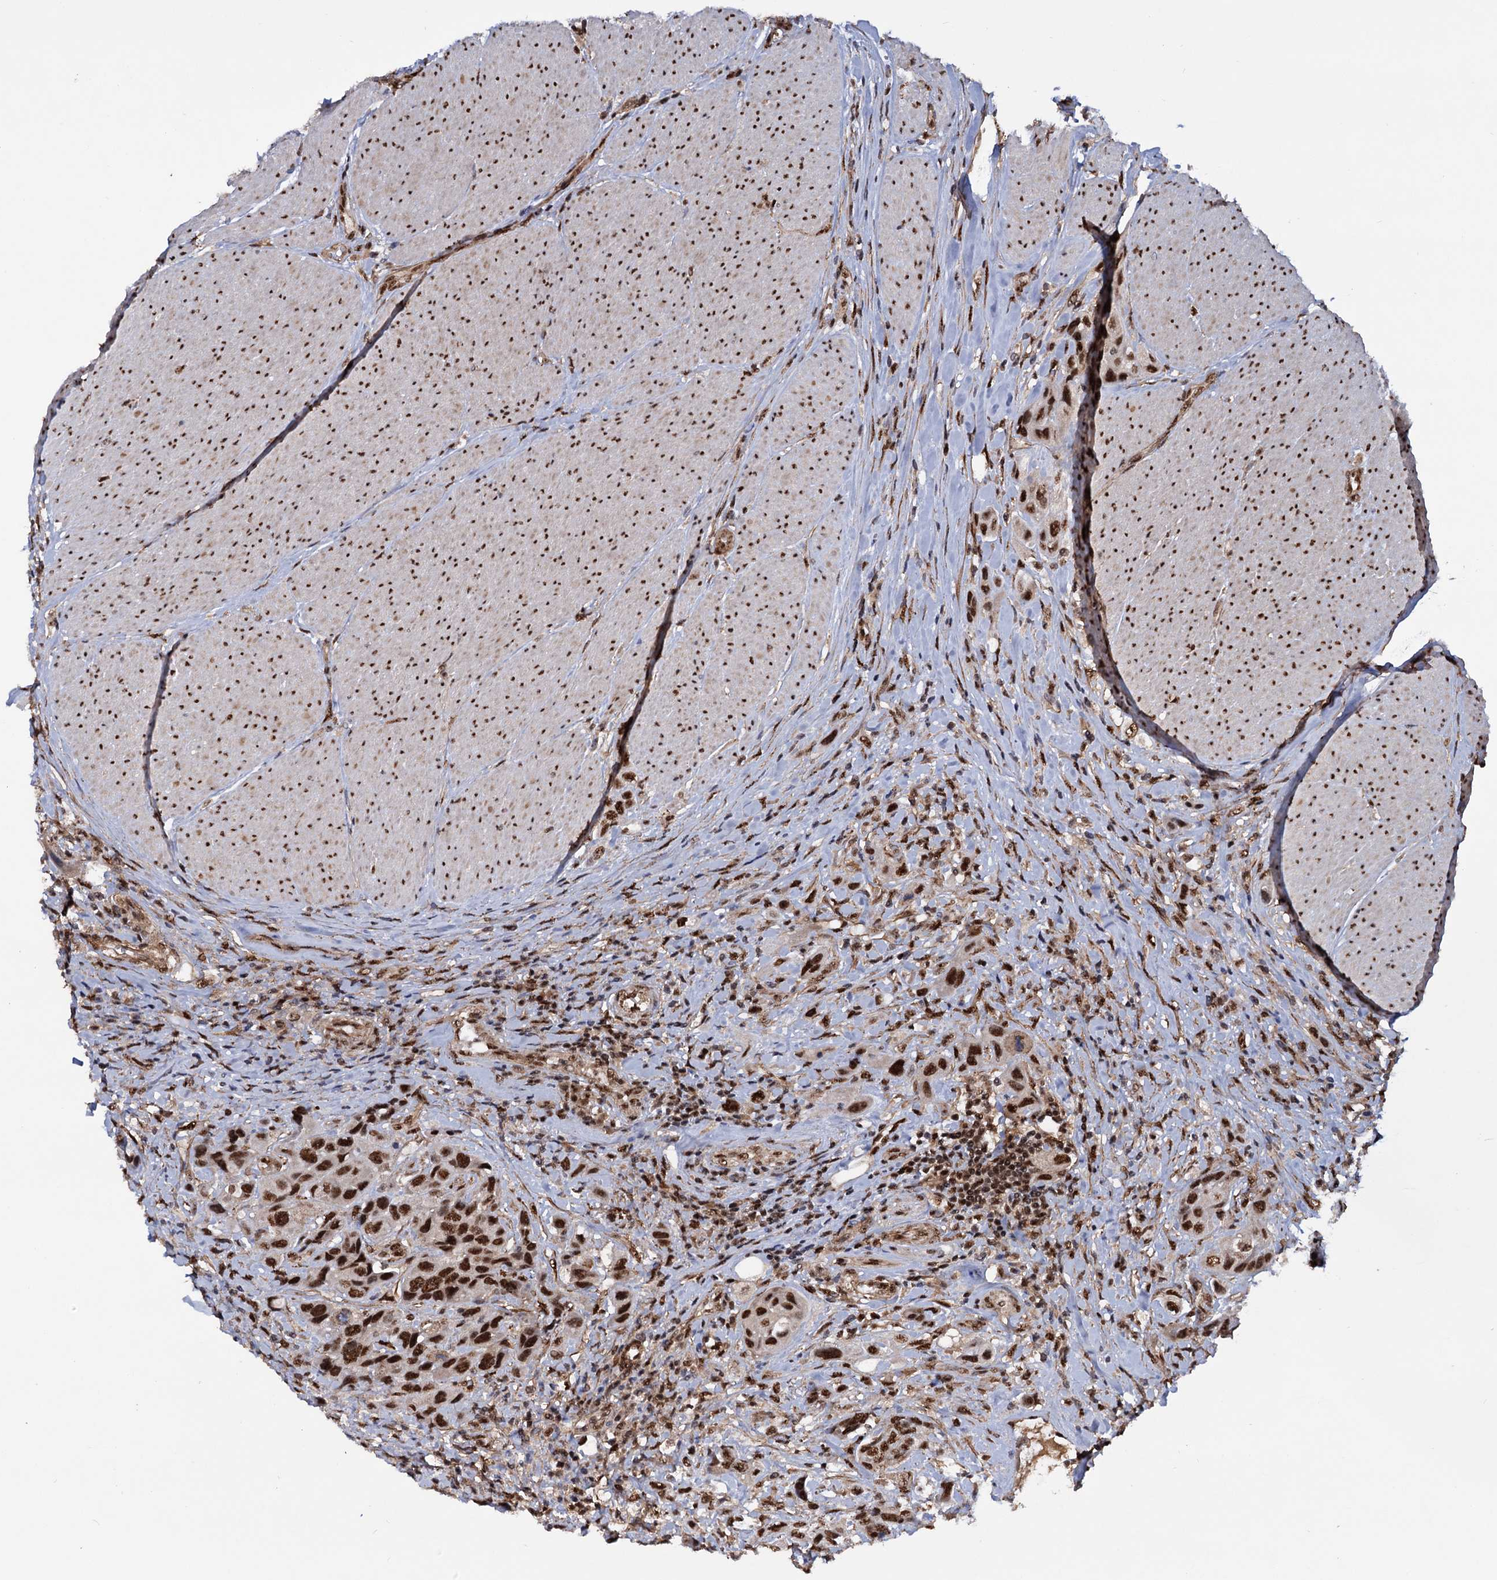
{"staining": {"intensity": "strong", "quantity": ">75%", "location": "nuclear"}, "tissue": "urothelial cancer", "cell_type": "Tumor cells", "image_type": "cancer", "snomed": [{"axis": "morphology", "description": "Urothelial carcinoma, High grade"}, {"axis": "topography", "description": "Urinary bladder"}], "caption": "Protein expression analysis of high-grade urothelial carcinoma demonstrates strong nuclear staining in about >75% of tumor cells.", "gene": "TBC1D12", "patient": {"sex": "male", "age": 50}}